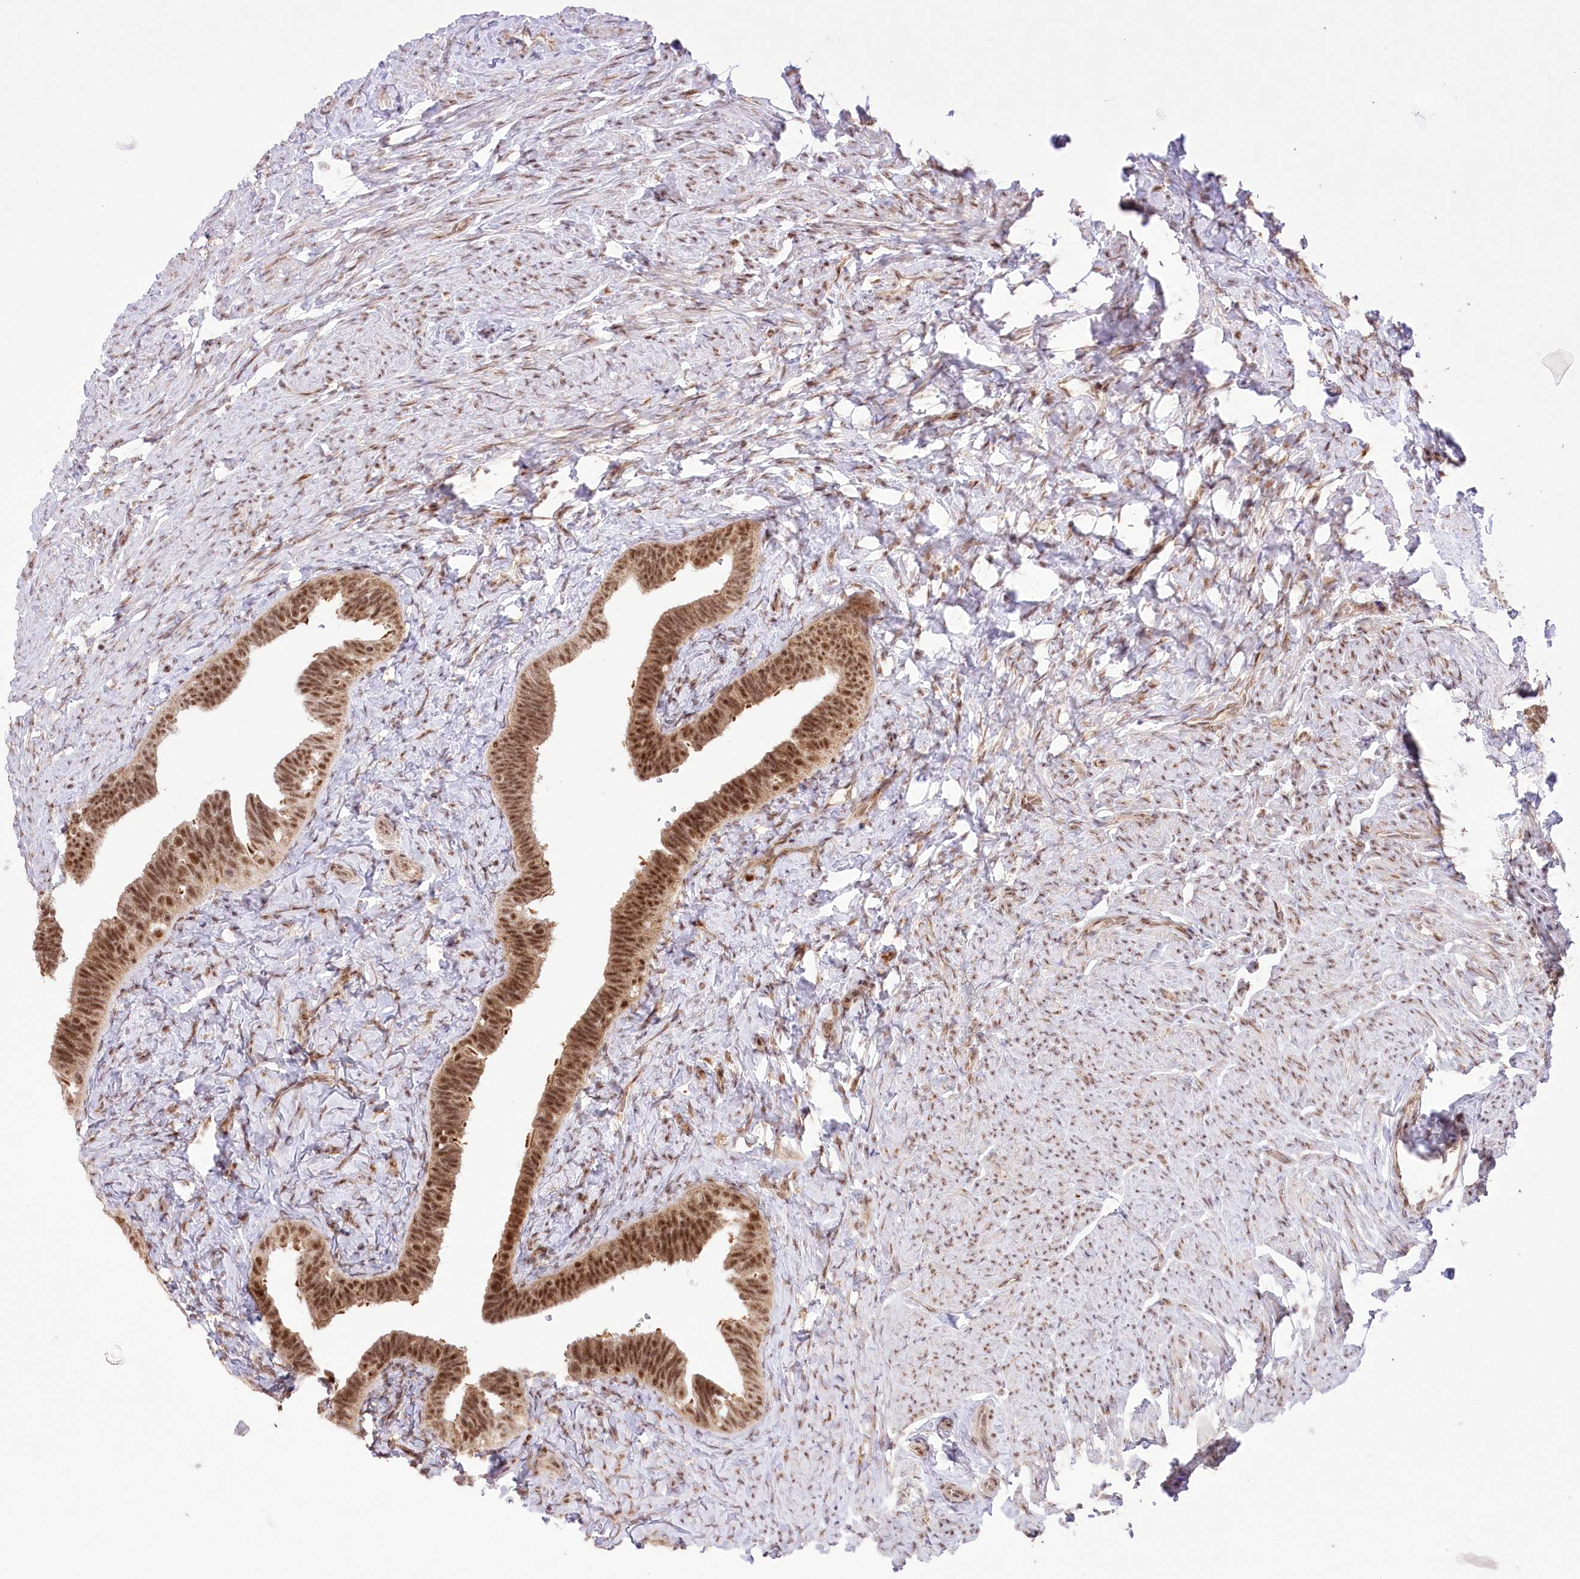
{"staining": {"intensity": "moderate", "quantity": ">75%", "location": "cytoplasmic/membranous,nuclear"}, "tissue": "fallopian tube", "cell_type": "Glandular cells", "image_type": "normal", "snomed": [{"axis": "morphology", "description": "Normal tissue, NOS"}, {"axis": "topography", "description": "Fallopian tube"}], "caption": "Benign fallopian tube reveals moderate cytoplasmic/membranous,nuclear expression in approximately >75% of glandular cells (DAB = brown stain, brightfield microscopy at high magnification)..", "gene": "ZMAT2", "patient": {"sex": "female", "age": 39}}